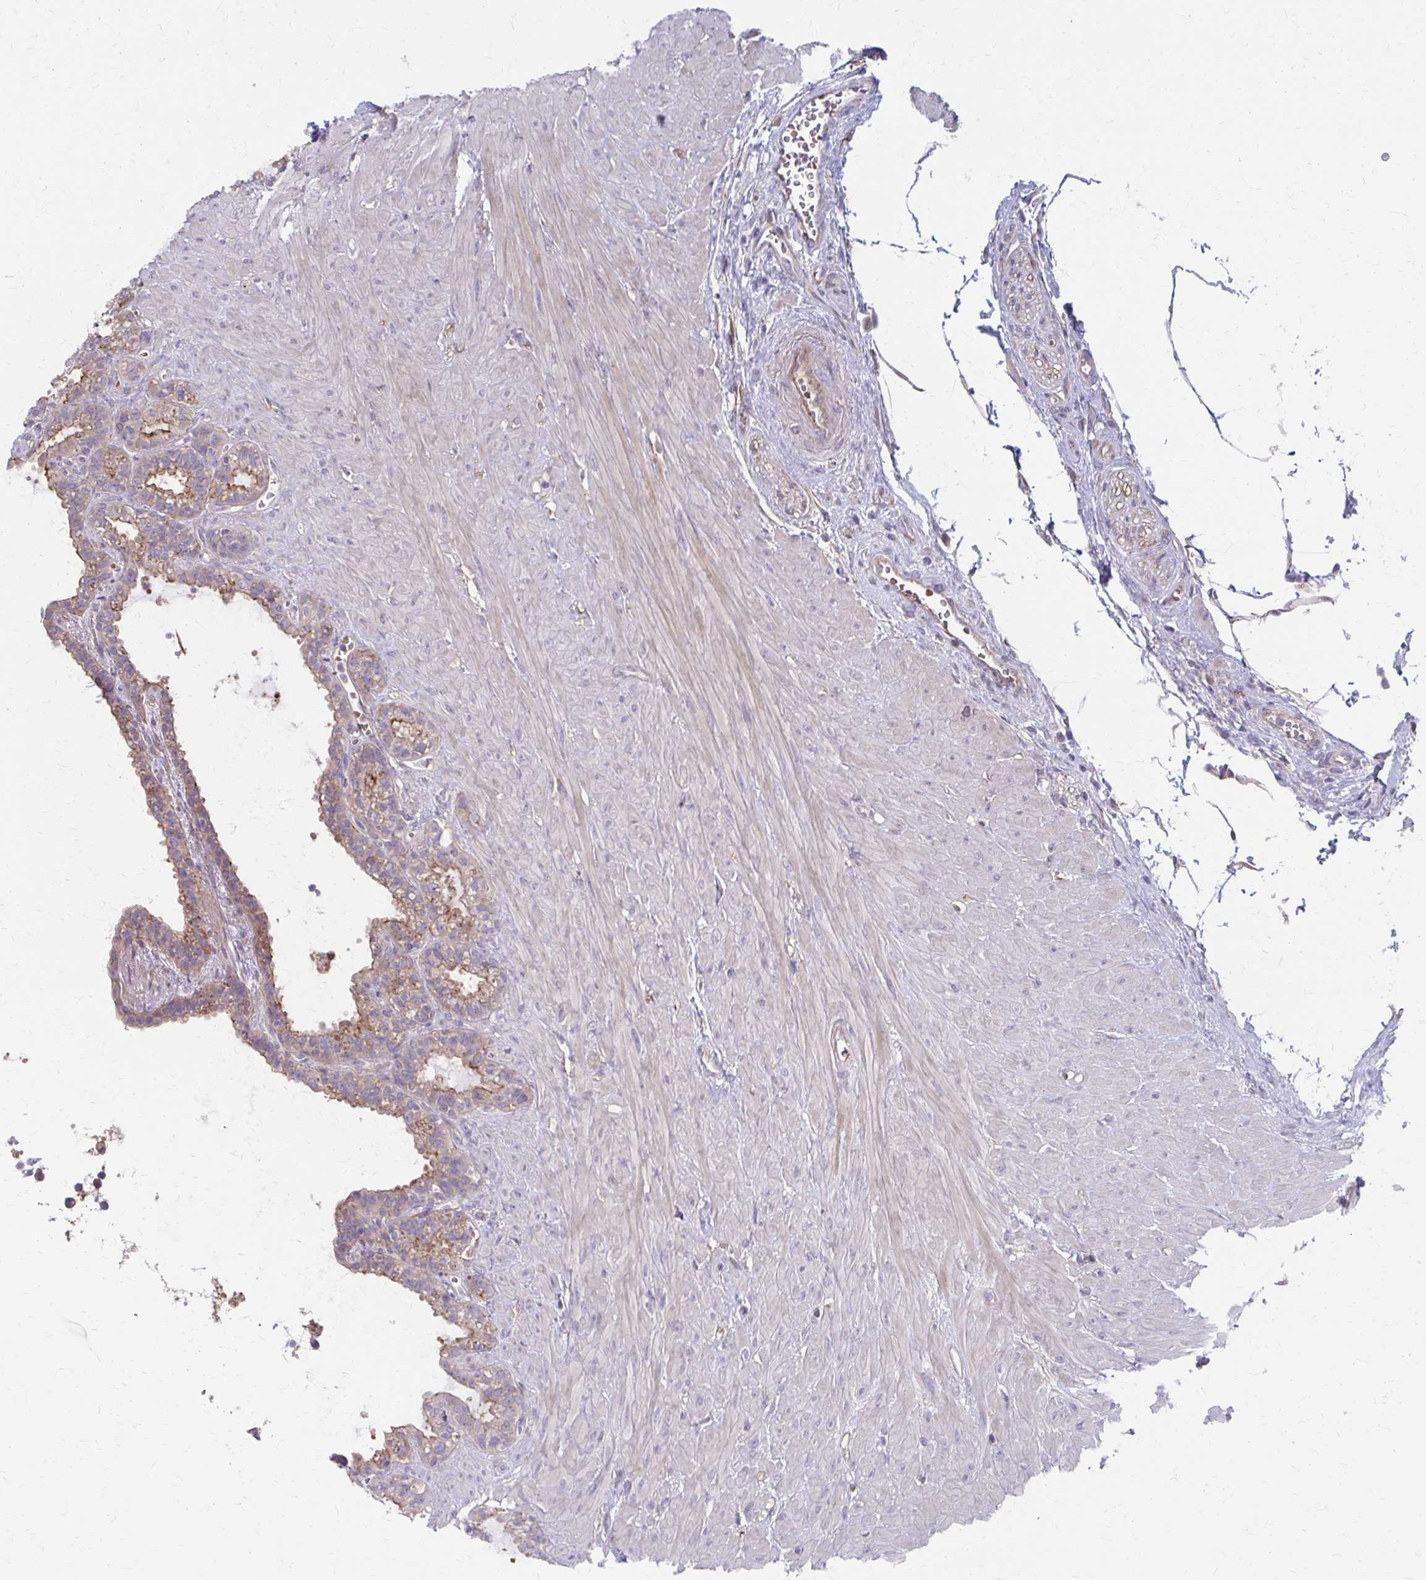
{"staining": {"intensity": "moderate", "quantity": "25%-75%", "location": "cytoplasmic/membranous"}, "tissue": "seminal vesicle", "cell_type": "Glandular cells", "image_type": "normal", "snomed": [{"axis": "morphology", "description": "Normal tissue, NOS"}, {"axis": "topography", "description": "Seminal veicle"}], "caption": "An immunohistochemistry (IHC) histopathology image of normal tissue is shown. Protein staining in brown shows moderate cytoplasmic/membranous positivity in seminal vesicle within glandular cells.", "gene": "MMP14", "patient": {"sex": "male", "age": 76}}